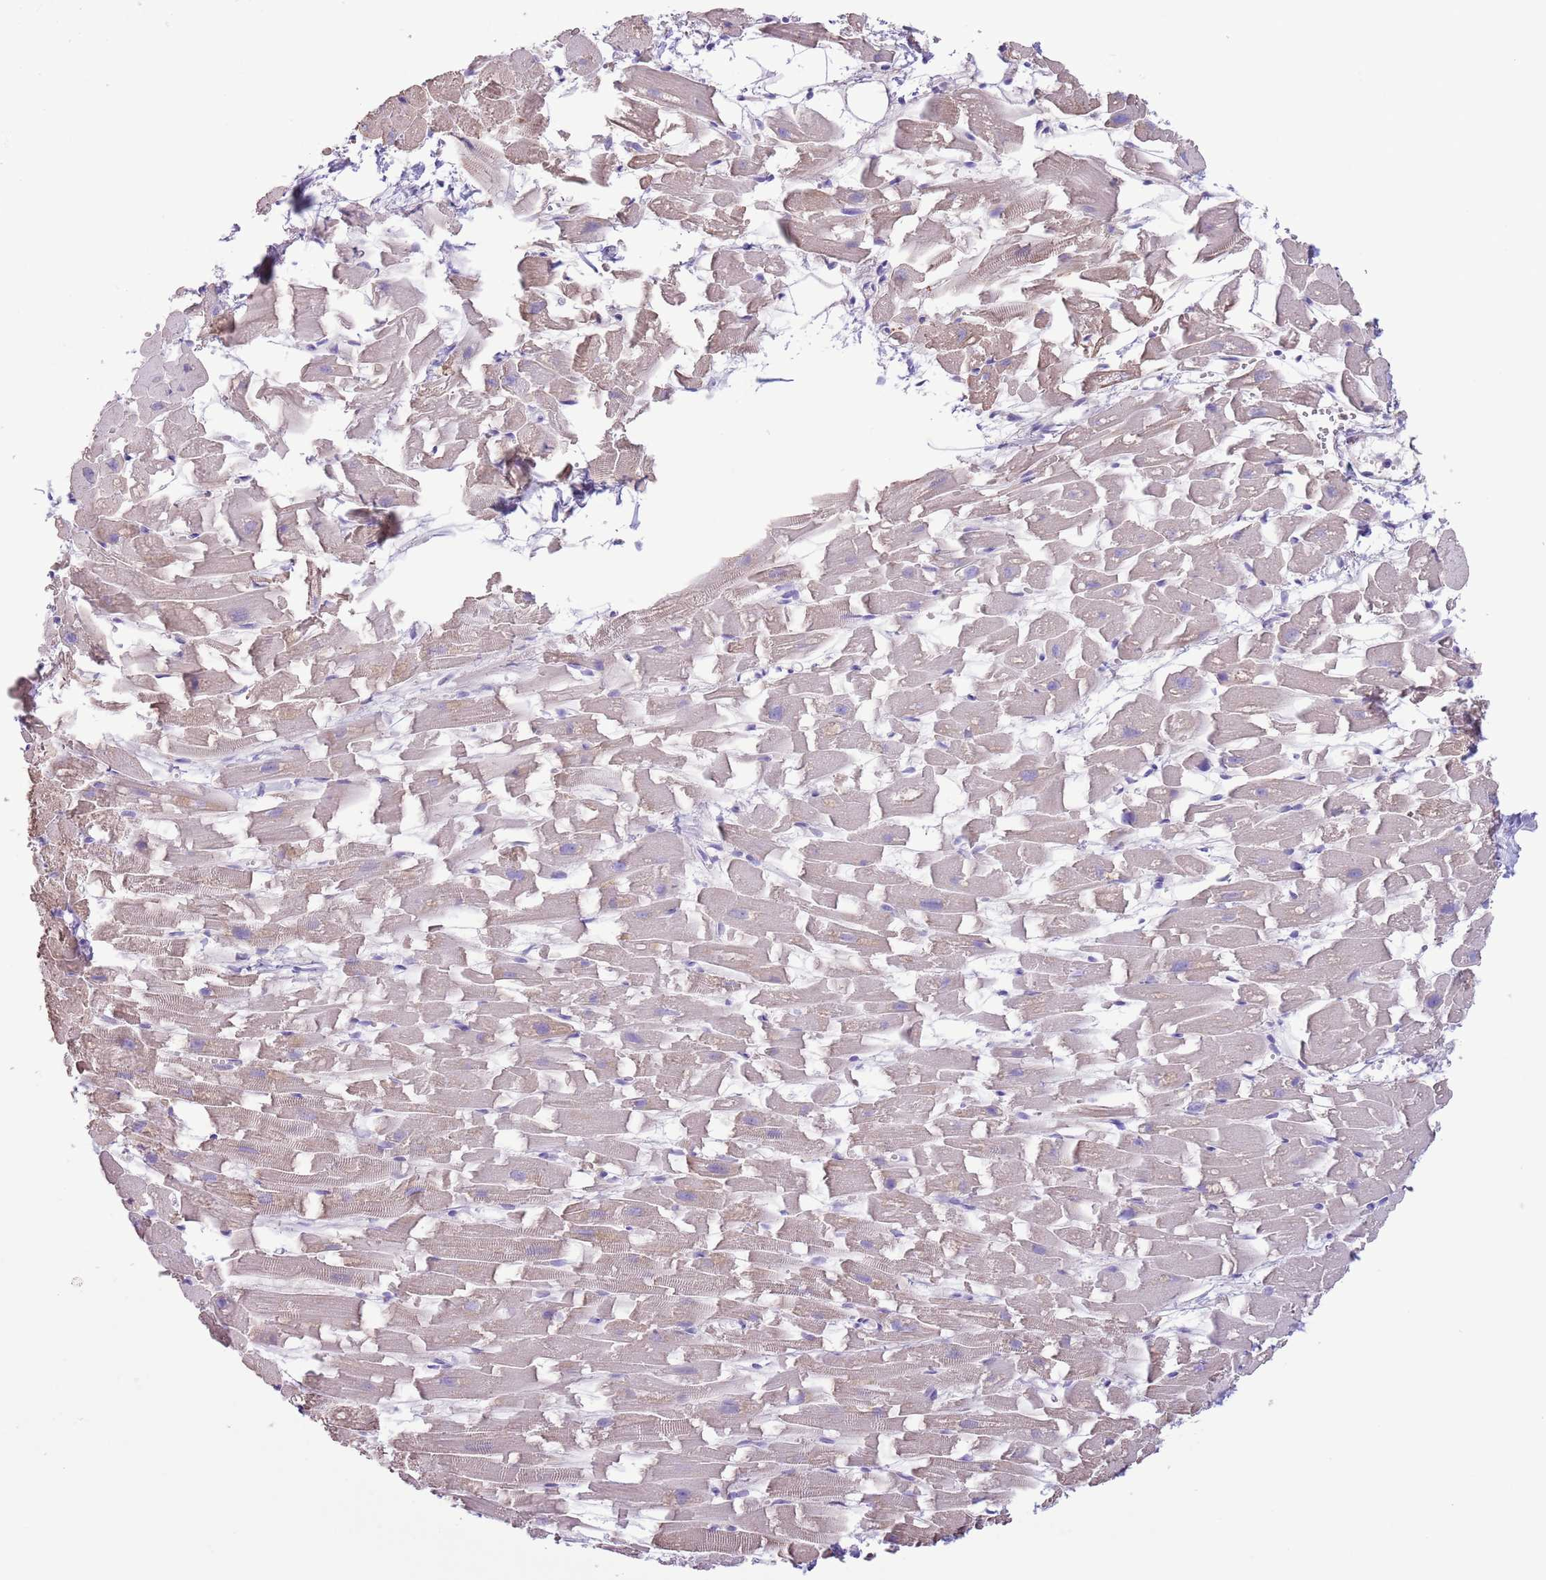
{"staining": {"intensity": "weak", "quantity": "25%-75%", "location": "cytoplasmic/membranous"}, "tissue": "heart muscle", "cell_type": "Cardiomyocytes", "image_type": "normal", "snomed": [{"axis": "morphology", "description": "Normal tissue, NOS"}, {"axis": "topography", "description": "Heart"}], "caption": "This micrograph shows immunohistochemistry (IHC) staining of unremarkable human heart muscle, with low weak cytoplasmic/membranous staining in approximately 25%-75% of cardiomyocytes.", "gene": "SLC7A14", "patient": {"sex": "female", "age": 64}}